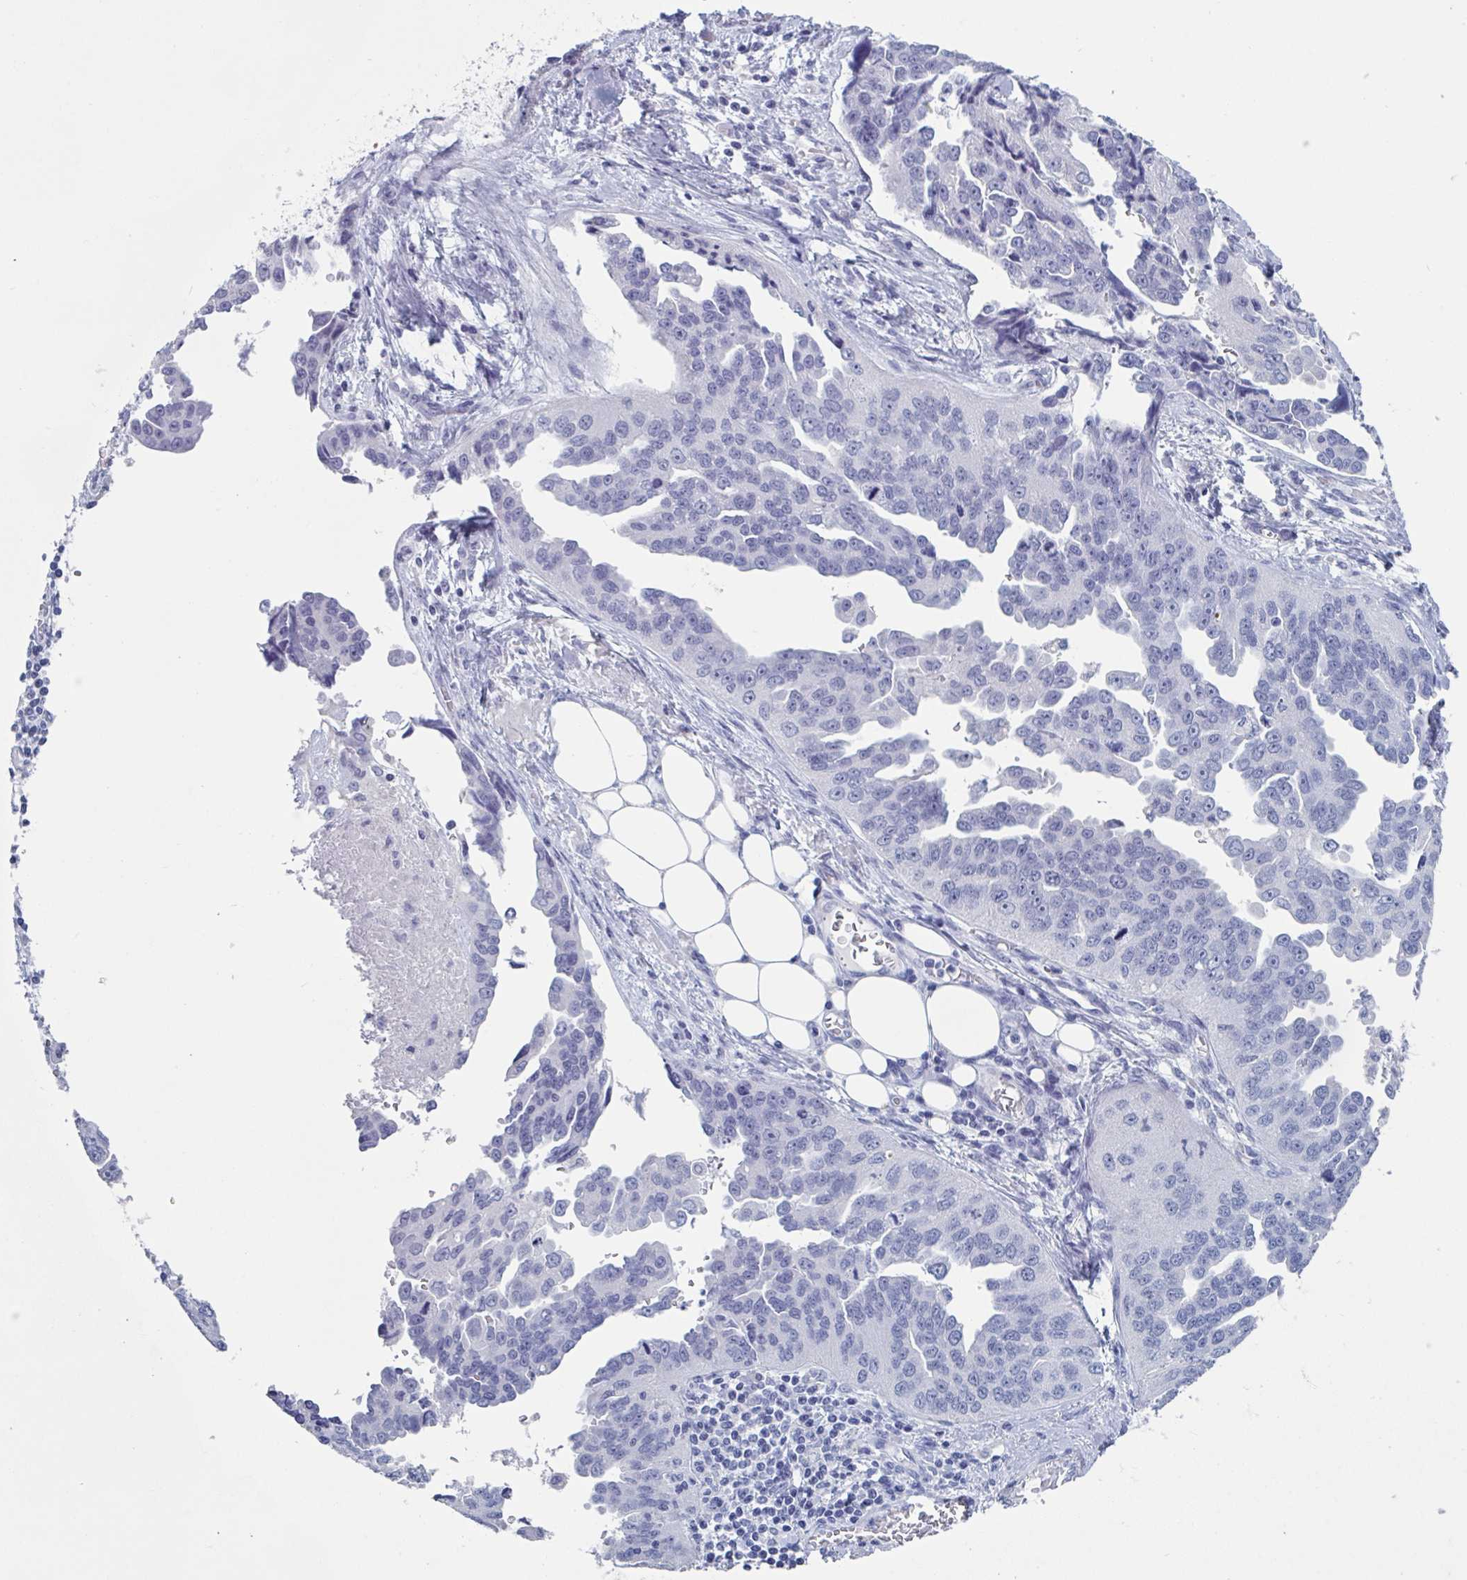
{"staining": {"intensity": "negative", "quantity": "none", "location": "none"}, "tissue": "ovarian cancer", "cell_type": "Tumor cells", "image_type": "cancer", "snomed": [{"axis": "morphology", "description": "Cystadenocarcinoma, serous, NOS"}, {"axis": "topography", "description": "Ovary"}], "caption": "Immunohistochemistry (IHC) of ovarian cancer (serous cystadenocarcinoma) reveals no expression in tumor cells.", "gene": "NDUFC2", "patient": {"sex": "female", "age": 75}}